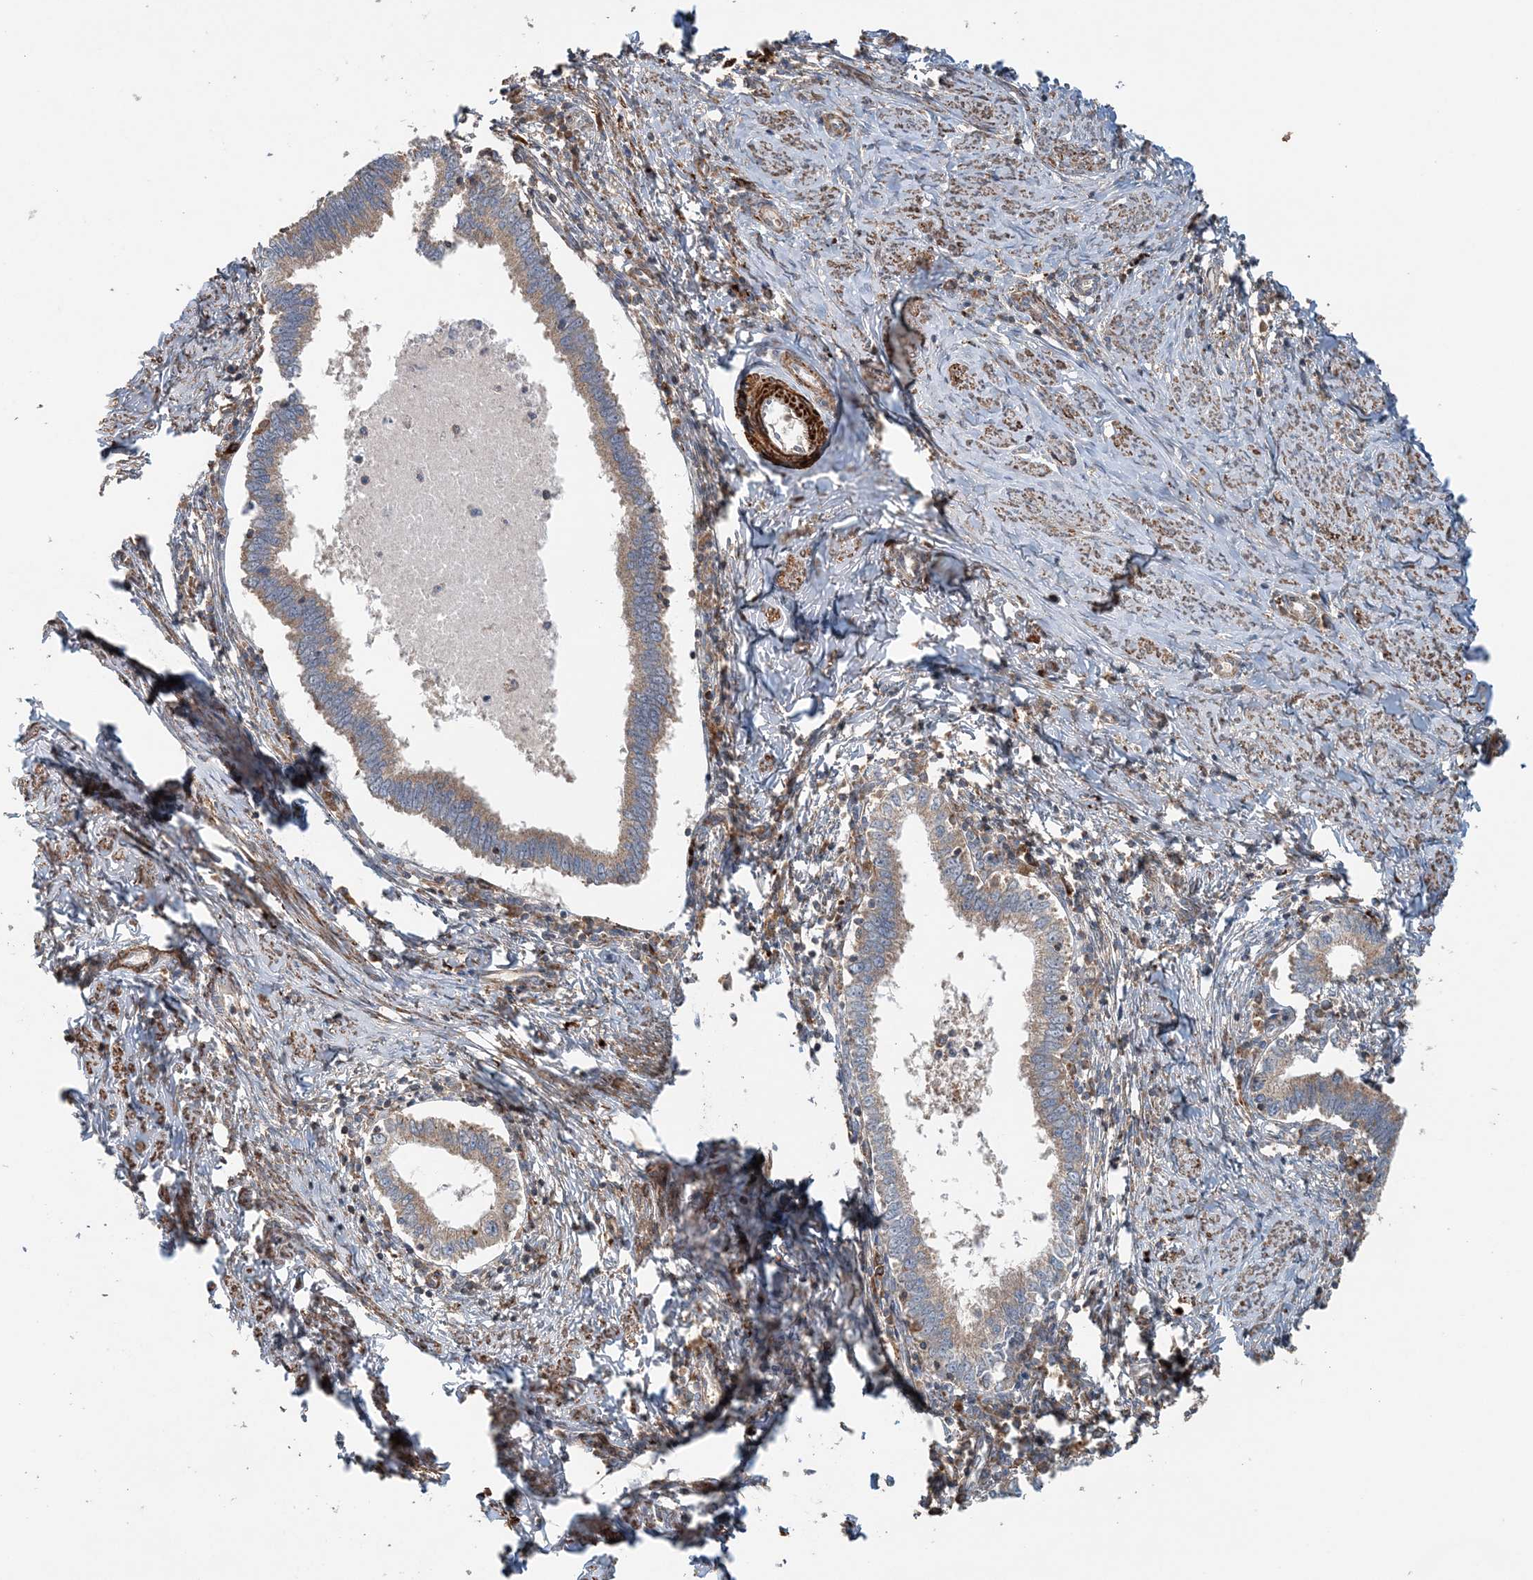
{"staining": {"intensity": "weak", "quantity": ">75%", "location": "cytoplasmic/membranous"}, "tissue": "cervical cancer", "cell_type": "Tumor cells", "image_type": "cancer", "snomed": [{"axis": "morphology", "description": "Adenocarcinoma, NOS"}, {"axis": "topography", "description": "Cervix"}], "caption": "Immunohistochemical staining of cervical cancer (adenocarcinoma) displays weak cytoplasmic/membranous protein staining in approximately >75% of tumor cells.", "gene": "TTI1", "patient": {"sex": "female", "age": 36}}